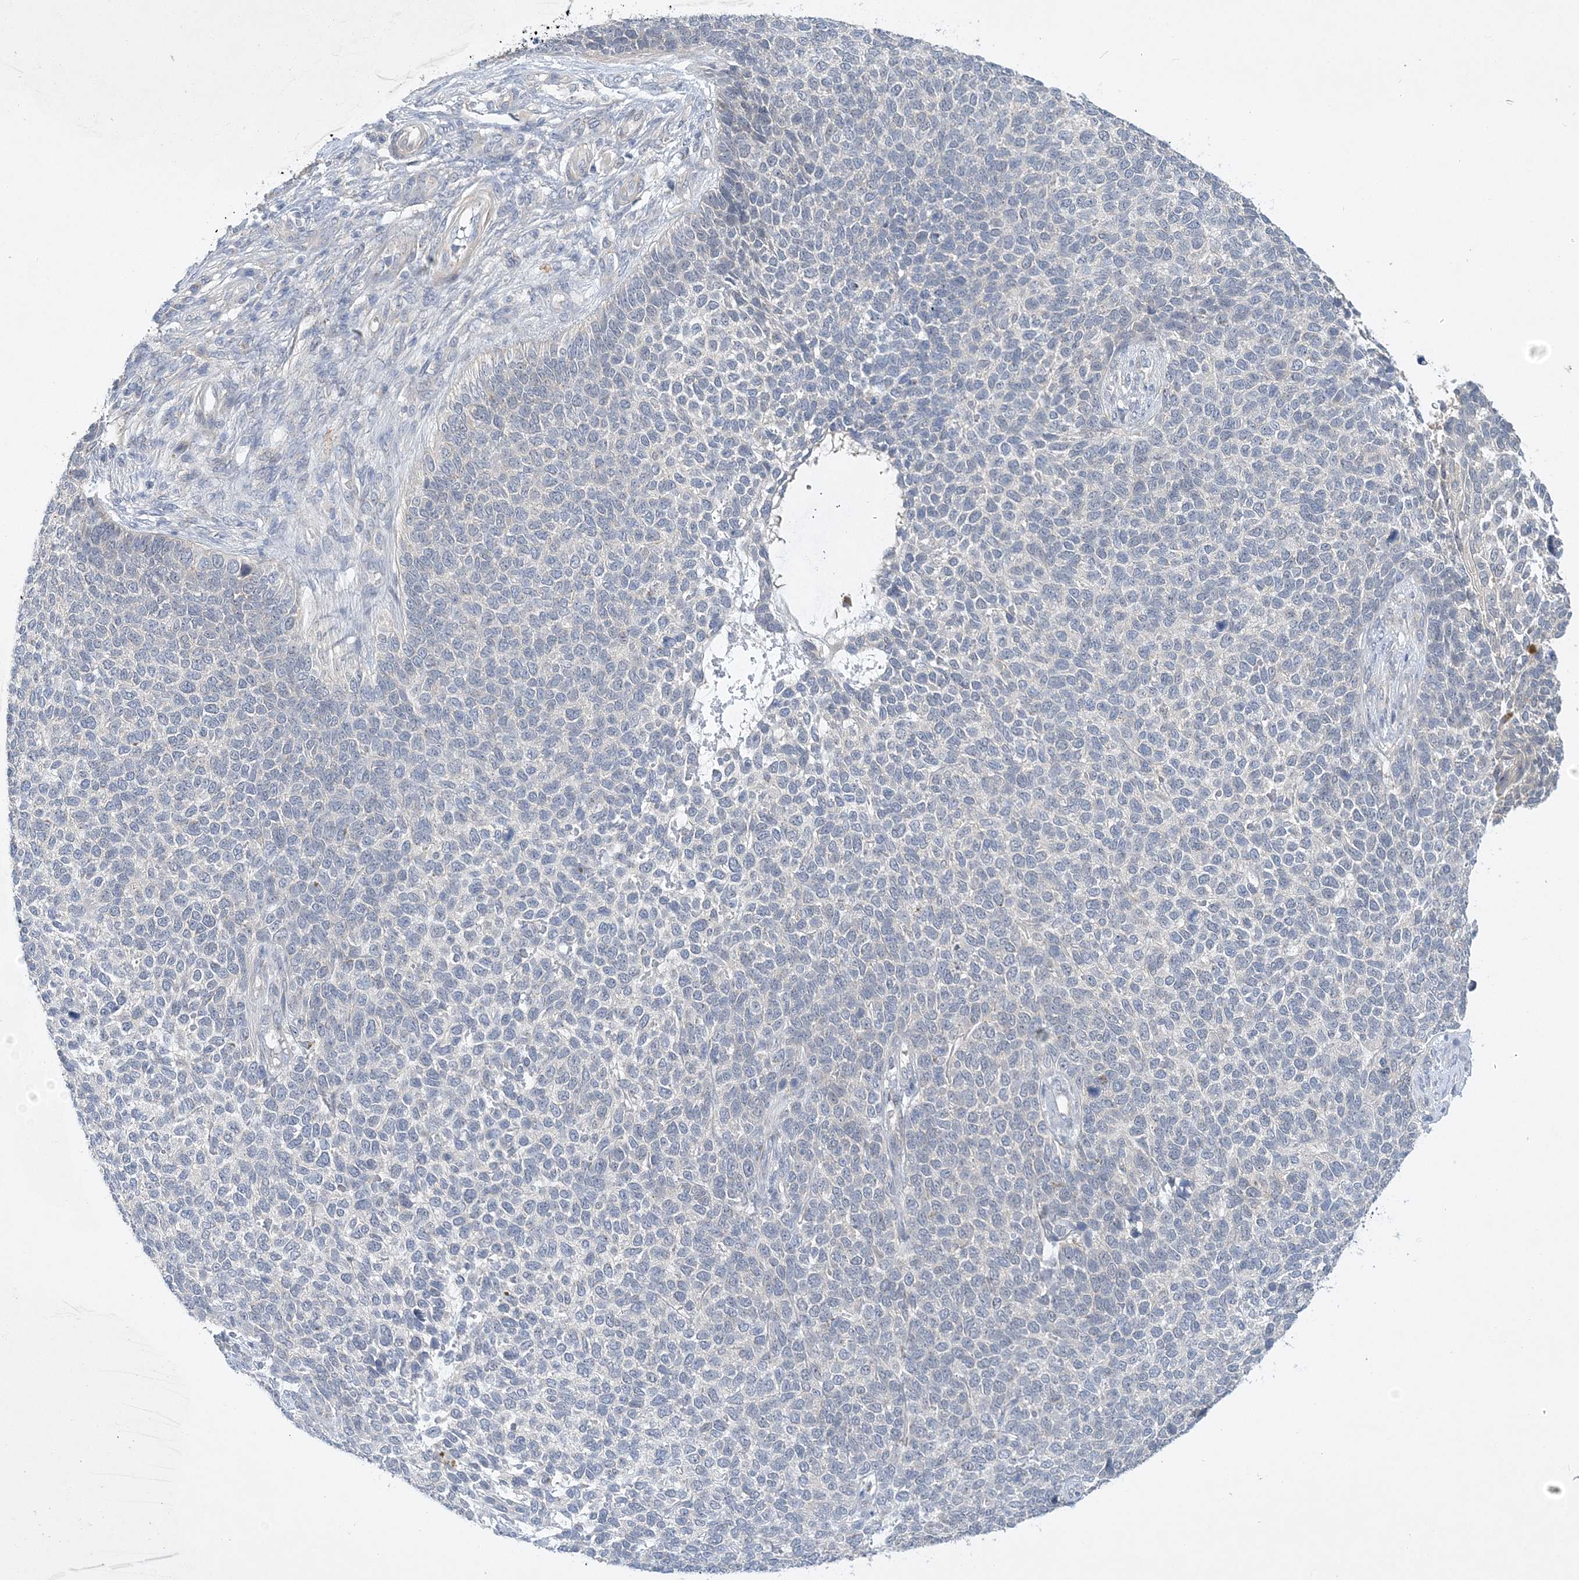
{"staining": {"intensity": "negative", "quantity": "none", "location": "none"}, "tissue": "skin cancer", "cell_type": "Tumor cells", "image_type": "cancer", "snomed": [{"axis": "morphology", "description": "Basal cell carcinoma"}, {"axis": "topography", "description": "Skin"}], "caption": "This is a photomicrograph of immunohistochemistry staining of skin basal cell carcinoma, which shows no expression in tumor cells.", "gene": "ANKRD35", "patient": {"sex": "female", "age": 84}}